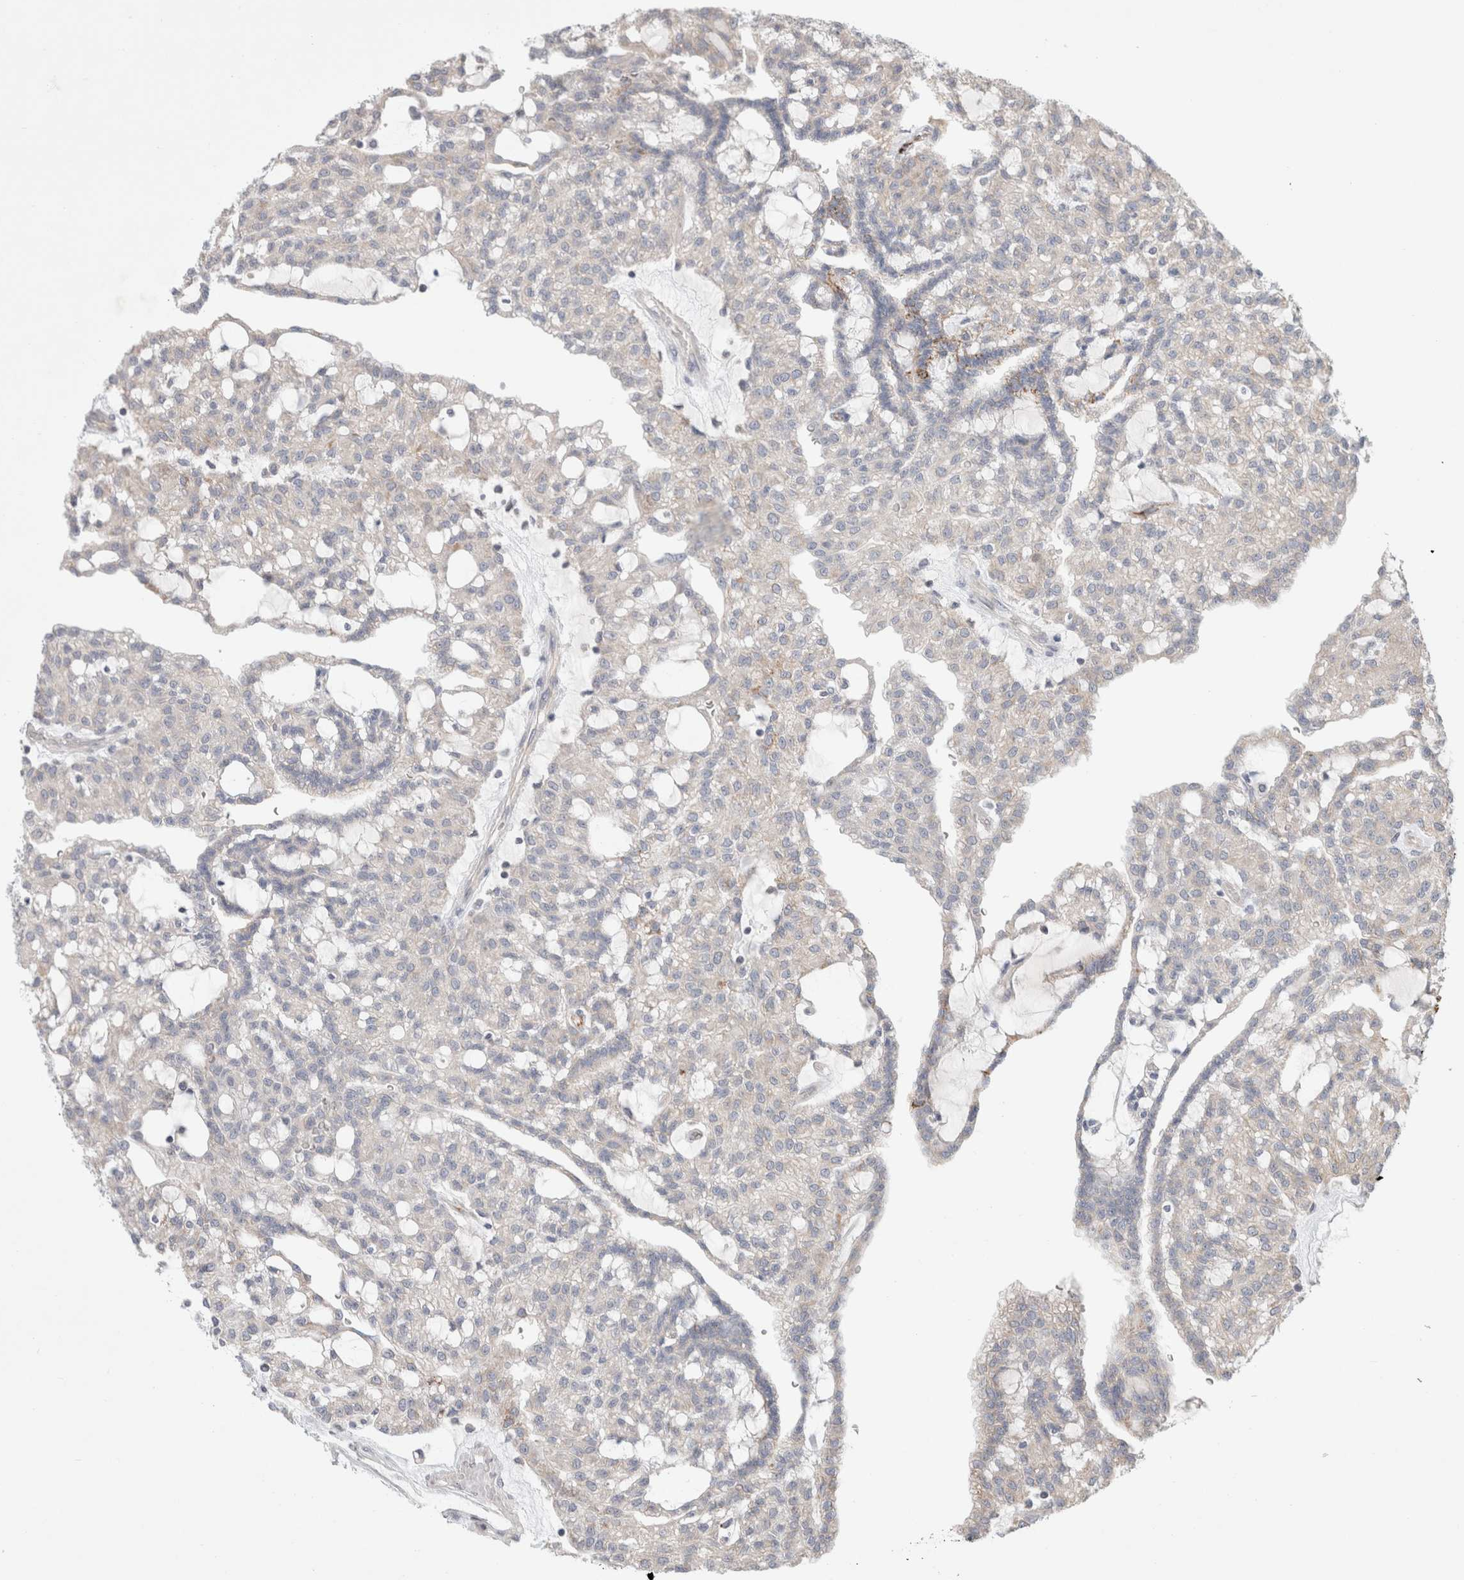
{"staining": {"intensity": "negative", "quantity": "none", "location": "none"}, "tissue": "renal cancer", "cell_type": "Tumor cells", "image_type": "cancer", "snomed": [{"axis": "morphology", "description": "Adenocarcinoma, NOS"}, {"axis": "topography", "description": "Kidney"}], "caption": "This is a micrograph of IHC staining of adenocarcinoma (renal), which shows no positivity in tumor cells.", "gene": "HROB", "patient": {"sex": "male", "age": 63}}